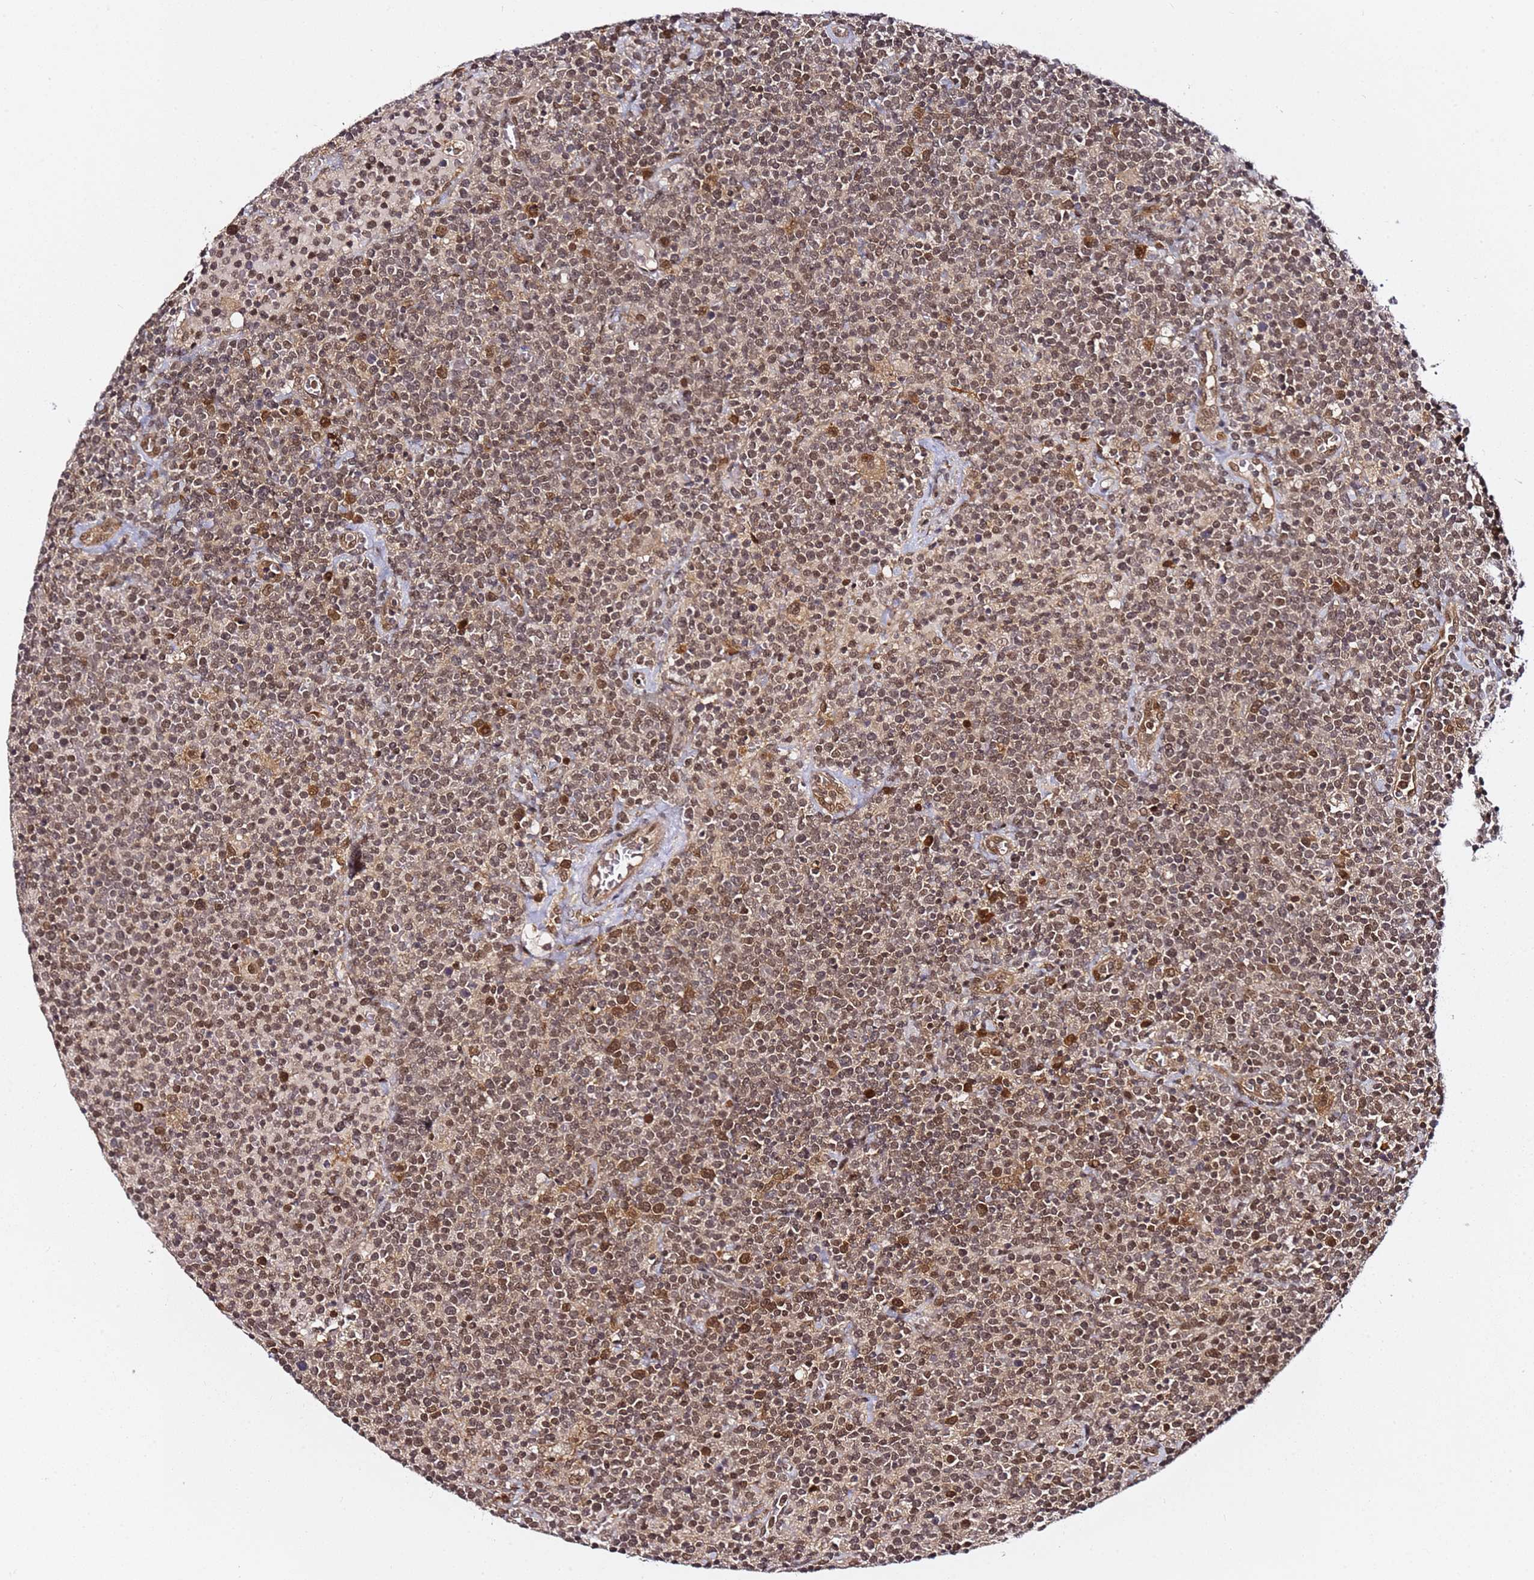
{"staining": {"intensity": "moderate", "quantity": "25%-75%", "location": "nuclear"}, "tissue": "lymphoma", "cell_type": "Tumor cells", "image_type": "cancer", "snomed": [{"axis": "morphology", "description": "Malignant lymphoma, non-Hodgkin's type, High grade"}, {"axis": "topography", "description": "Lymph node"}], "caption": "Malignant lymphoma, non-Hodgkin's type (high-grade) was stained to show a protein in brown. There is medium levels of moderate nuclear staining in approximately 25%-75% of tumor cells.", "gene": "RGS18", "patient": {"sex": "male", "age": 61}}